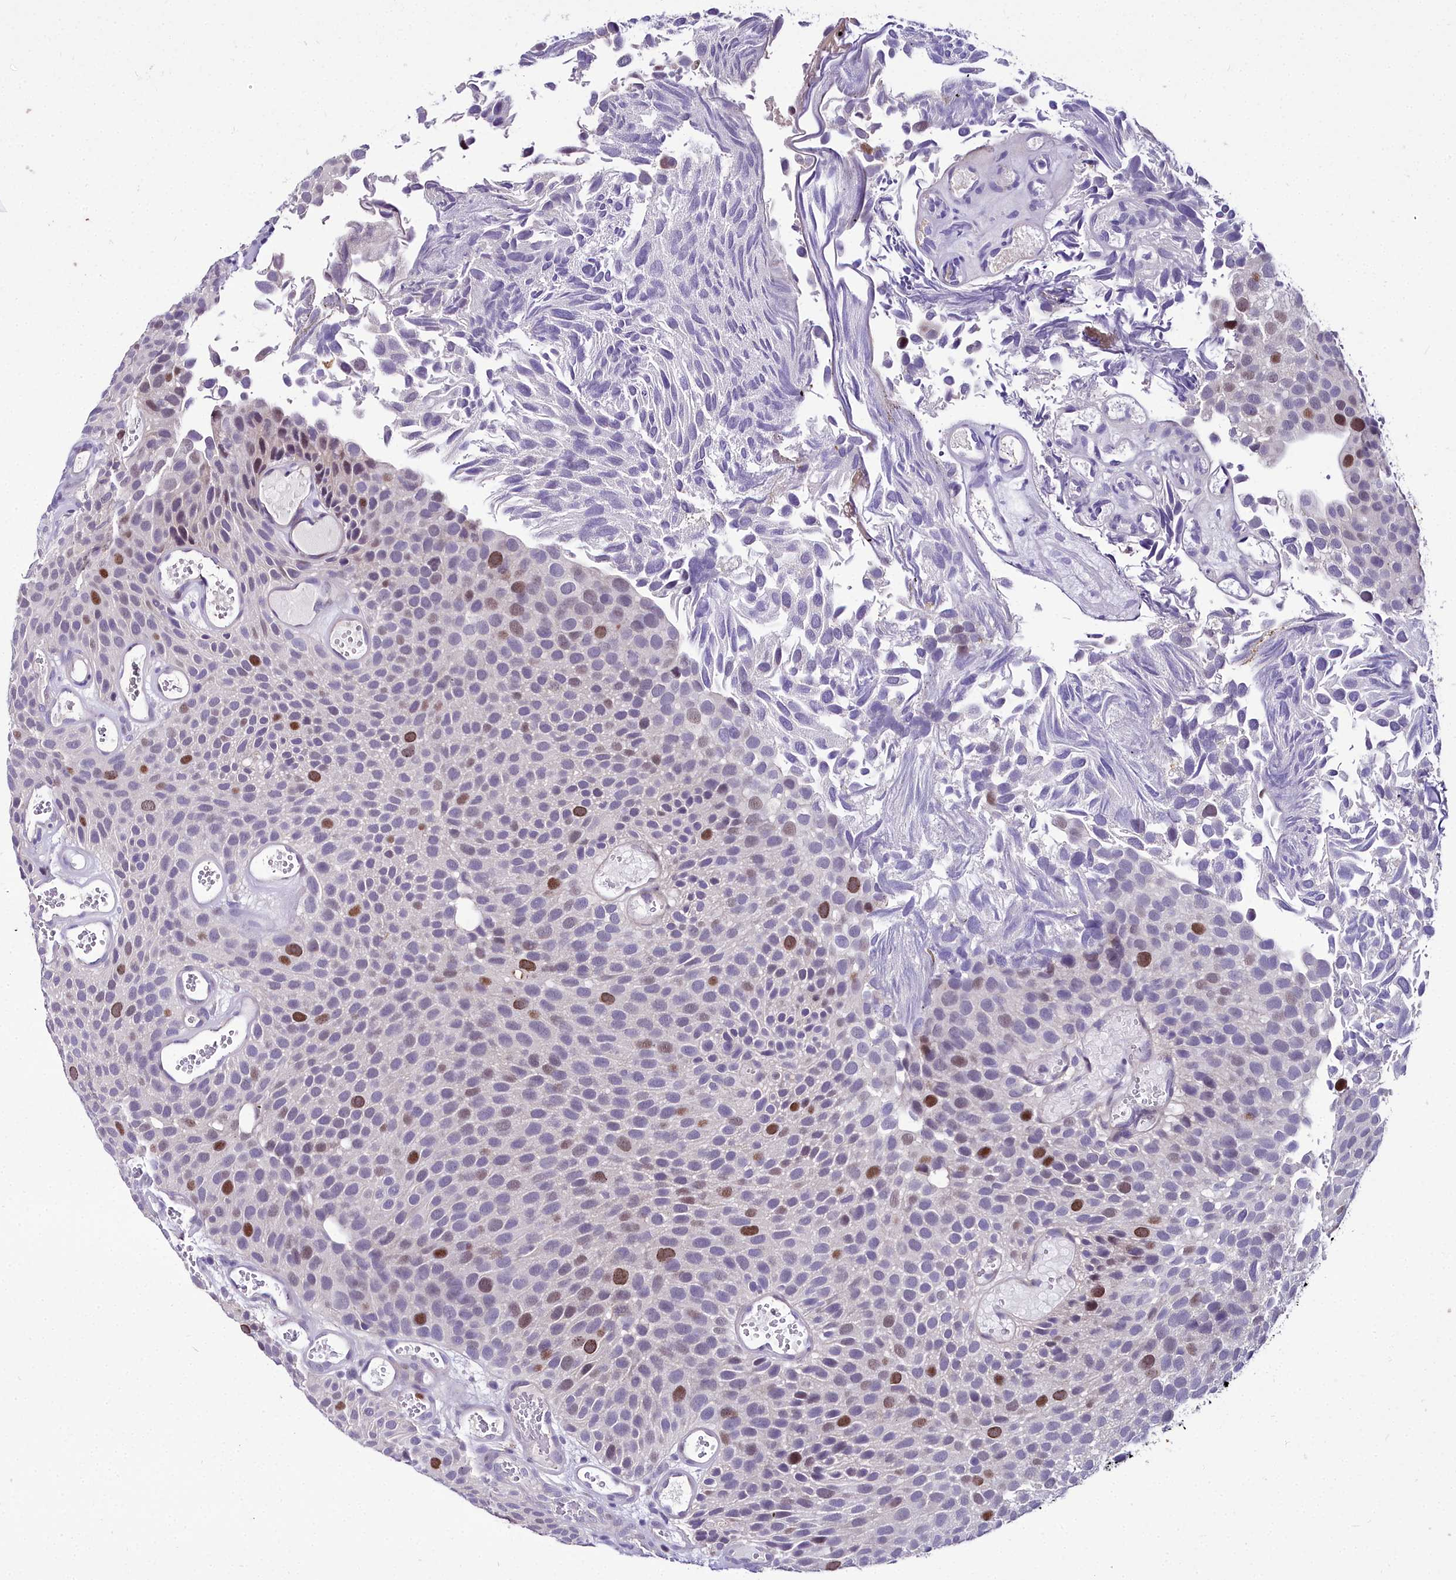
{"staining": {"intensity": "strong", "quantity": "<25%", "location": "nuclear"}, "tissue": "urothelial cancer", "cell_type": "Tumor cells", "image_type": "cancer", "snomed": [{"axis": "morphology", "description": "Urothelial carcinoma, Low grade"}, {"axis": "topography", "description": "Urinary bladder"}], "caption": "IHC of low-grade urothelial carcinoma displays medium levels of strong nuclear staining in about <25% of tumor cells. The staining is performed using DAB brown chromogen to label protein expression. The nuclei are counter-stained blue using hematoxylin.", "gene": "TRIML2", "patient": {"sex": "male", "age": 89}}